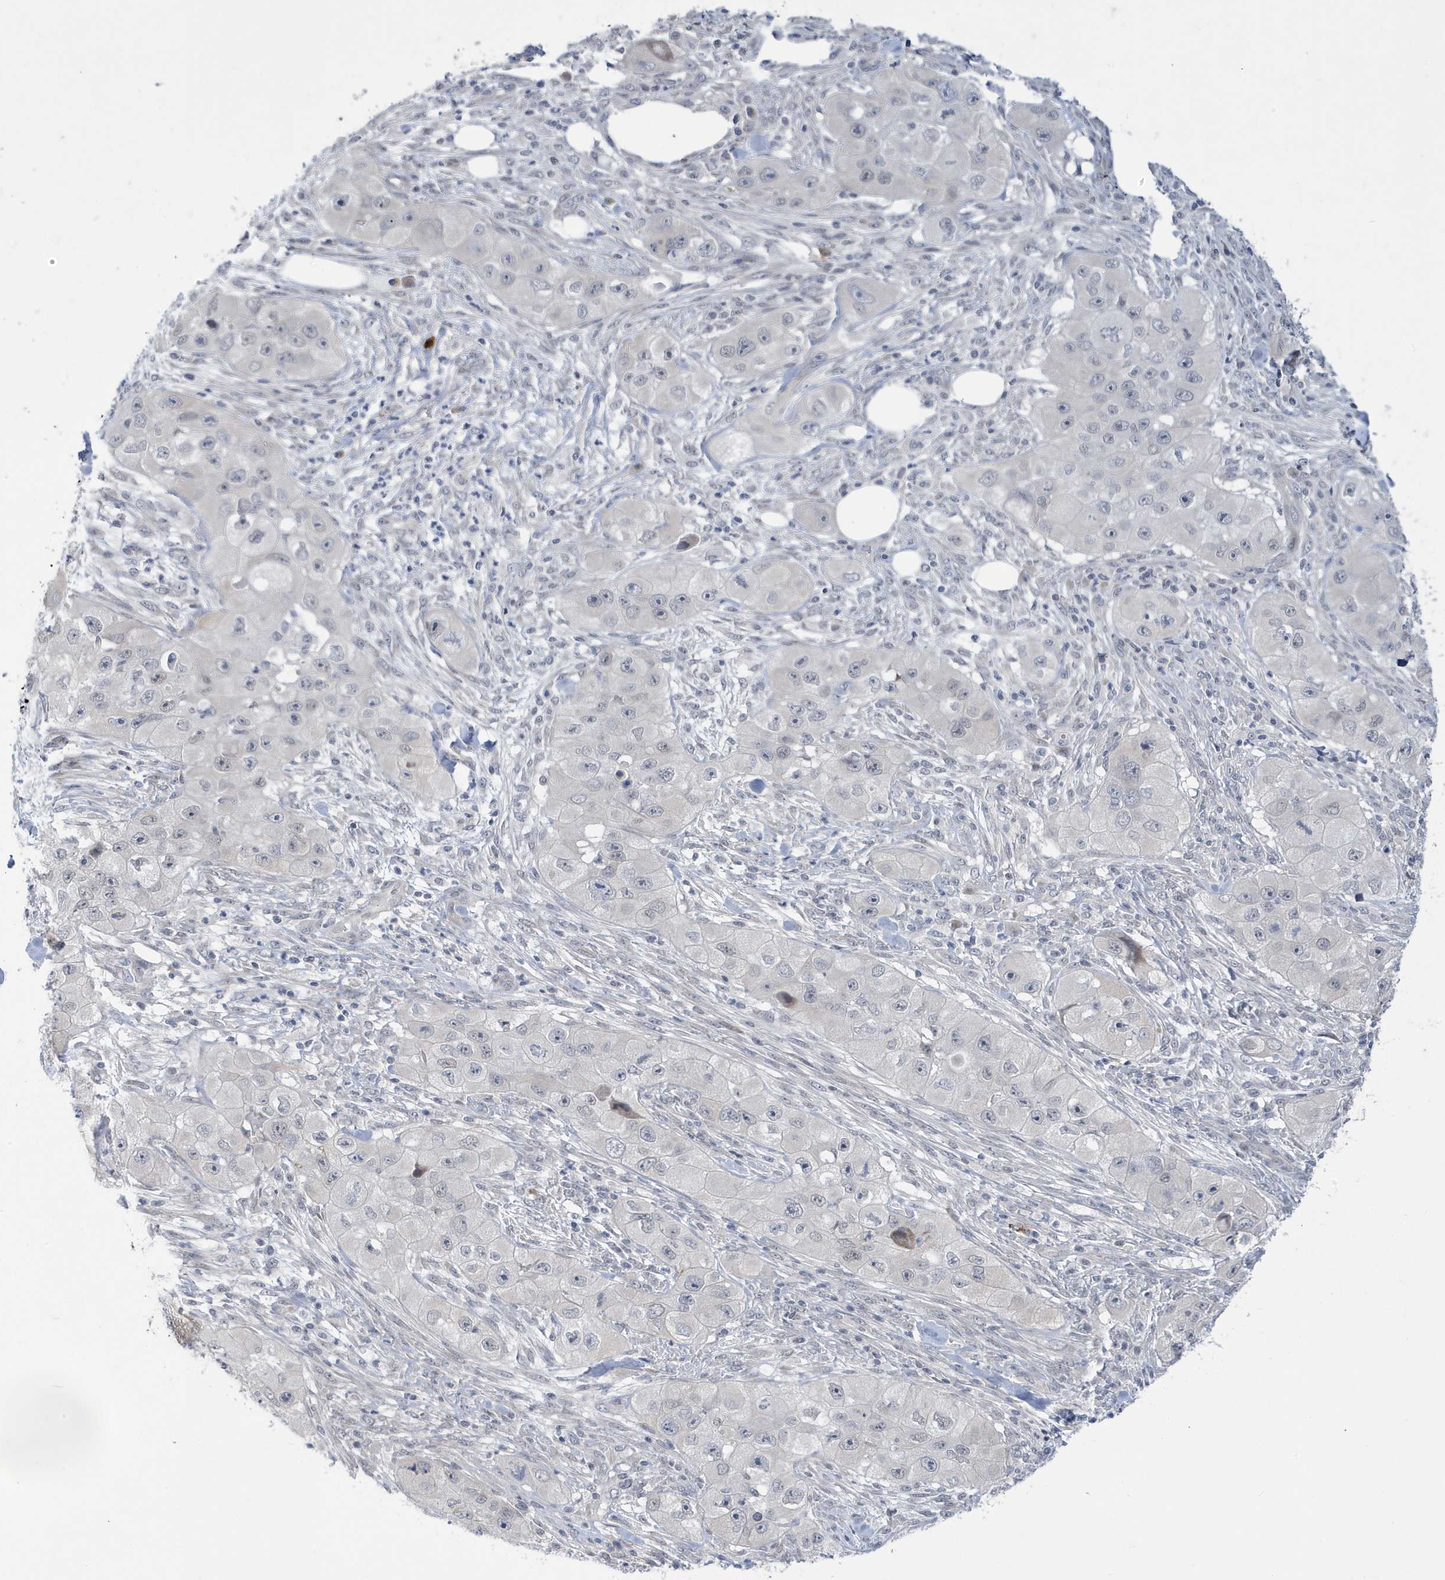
{"staining": {"intensity": "negative", "quantity": "none", "location": "none"}, "tissue": "skin cancer", "cell_type": "Tumor cells", "image_type": "cancer", "snomed": [{"axis": "morphology", "description": "Squamous cell carcinoma, NOS"}, {"axis": "topography", "description": "Skin"}, {"axis": "topography", "description": "Subcutis"}], "caption": "Immunohistochemistry (IHC) photomicrograph of skin cancer (squamous cell carcinoma) stained for a protein (brown), which reveals no staining in tumor cells.", "gene": "ZNF654", "patient": {"sex": "male", "age": 73}}